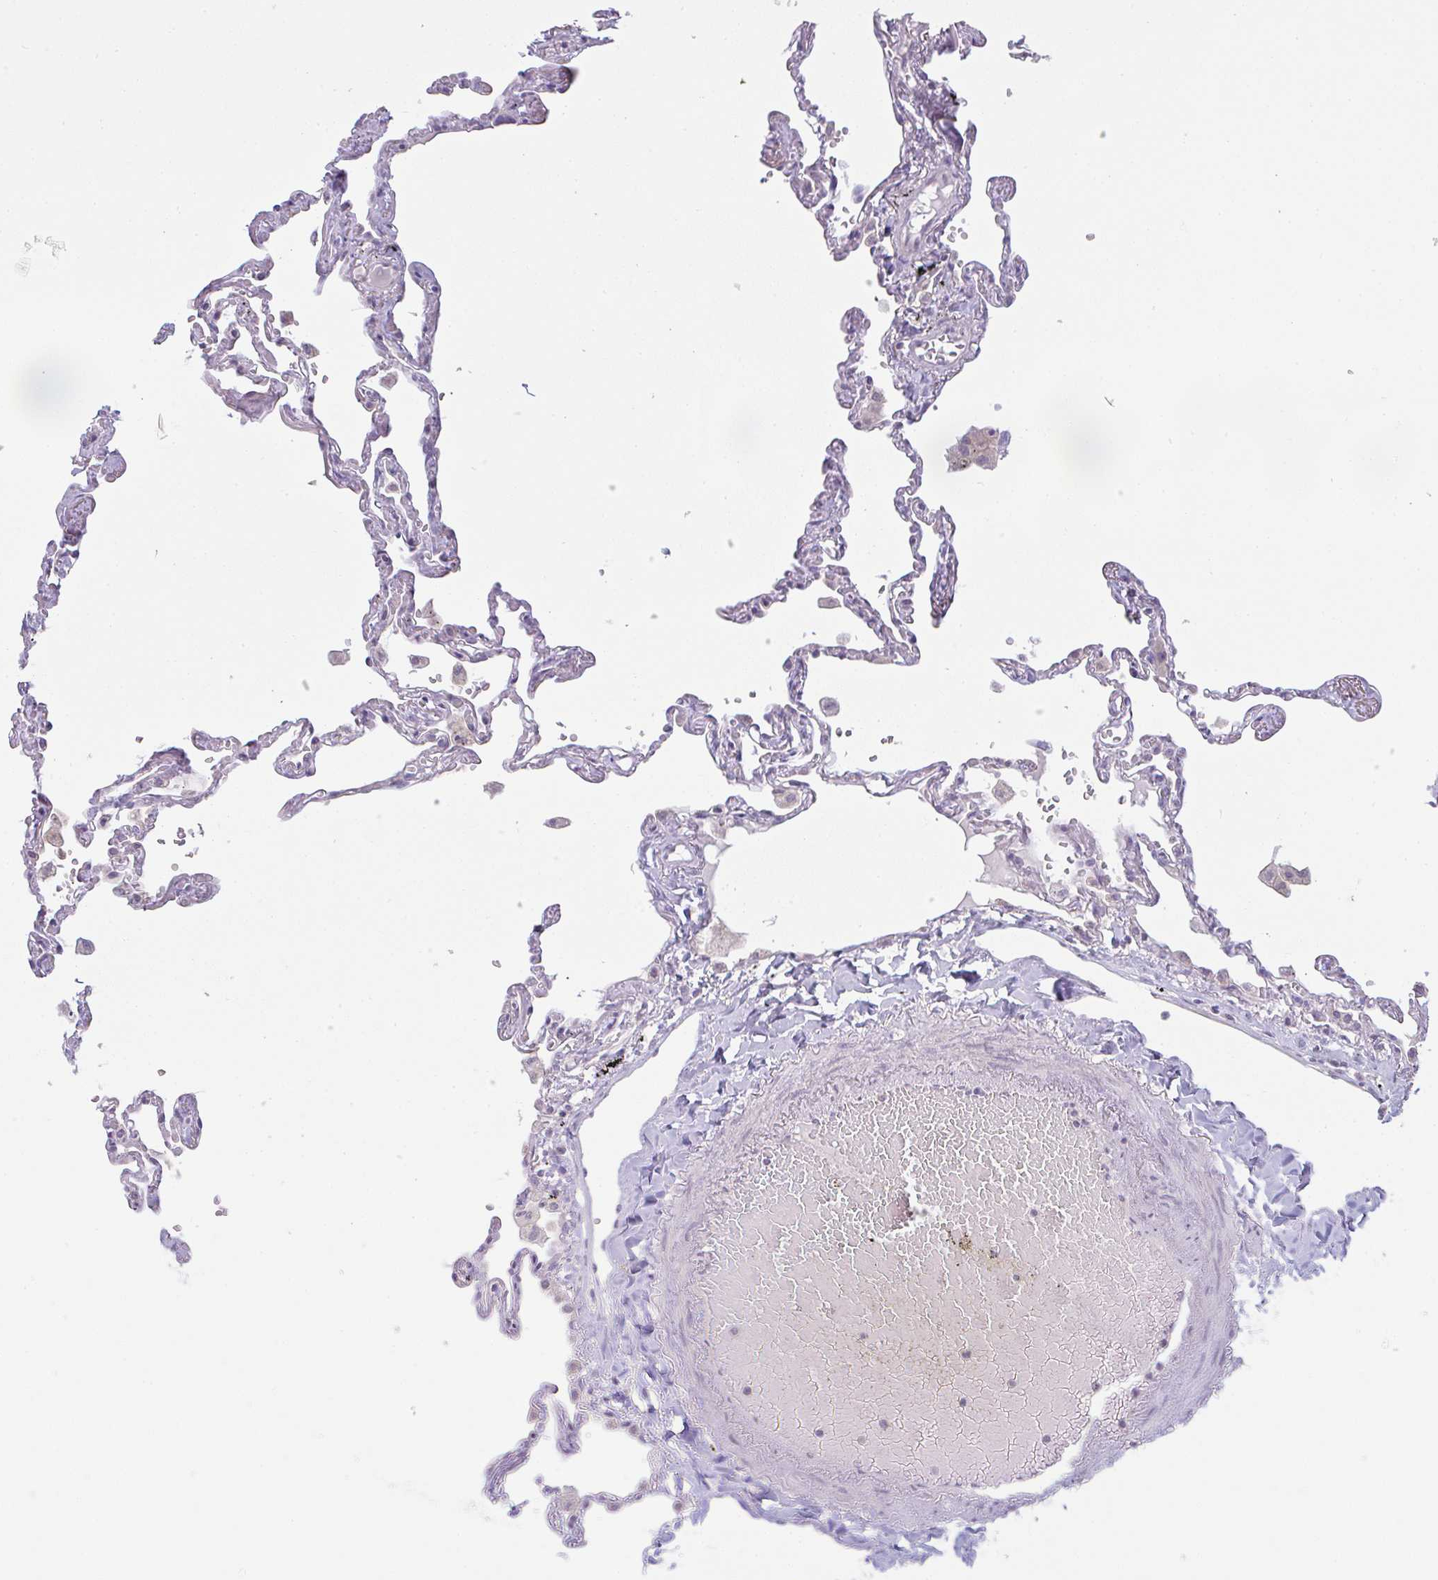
{"staining": {"intensity": "negative", "quantity": "none", "location": "none"}, "tissue": "lung", "cell_type": "Alveolar cells", "image_type": "normal", "snomed": [{"axis": "morphology", "description": "Normal tissue, NOS"}, {"axis": "topography", "description": "Lung"}], "caption": "Immunohistochemistry (IHC) image of unremarkable lung: lung stained with DAB reveals no significant protein expression in alveolar cells. The staining was performed using DAB (3,3'-diaminobenzidine) to visualize the protein expression in brown, while the nuclei were stained in blue with hematoxylin (Magnification: 20x).", "gene": "CSE1L", "patient": {"sex": "female", "age": 67}}